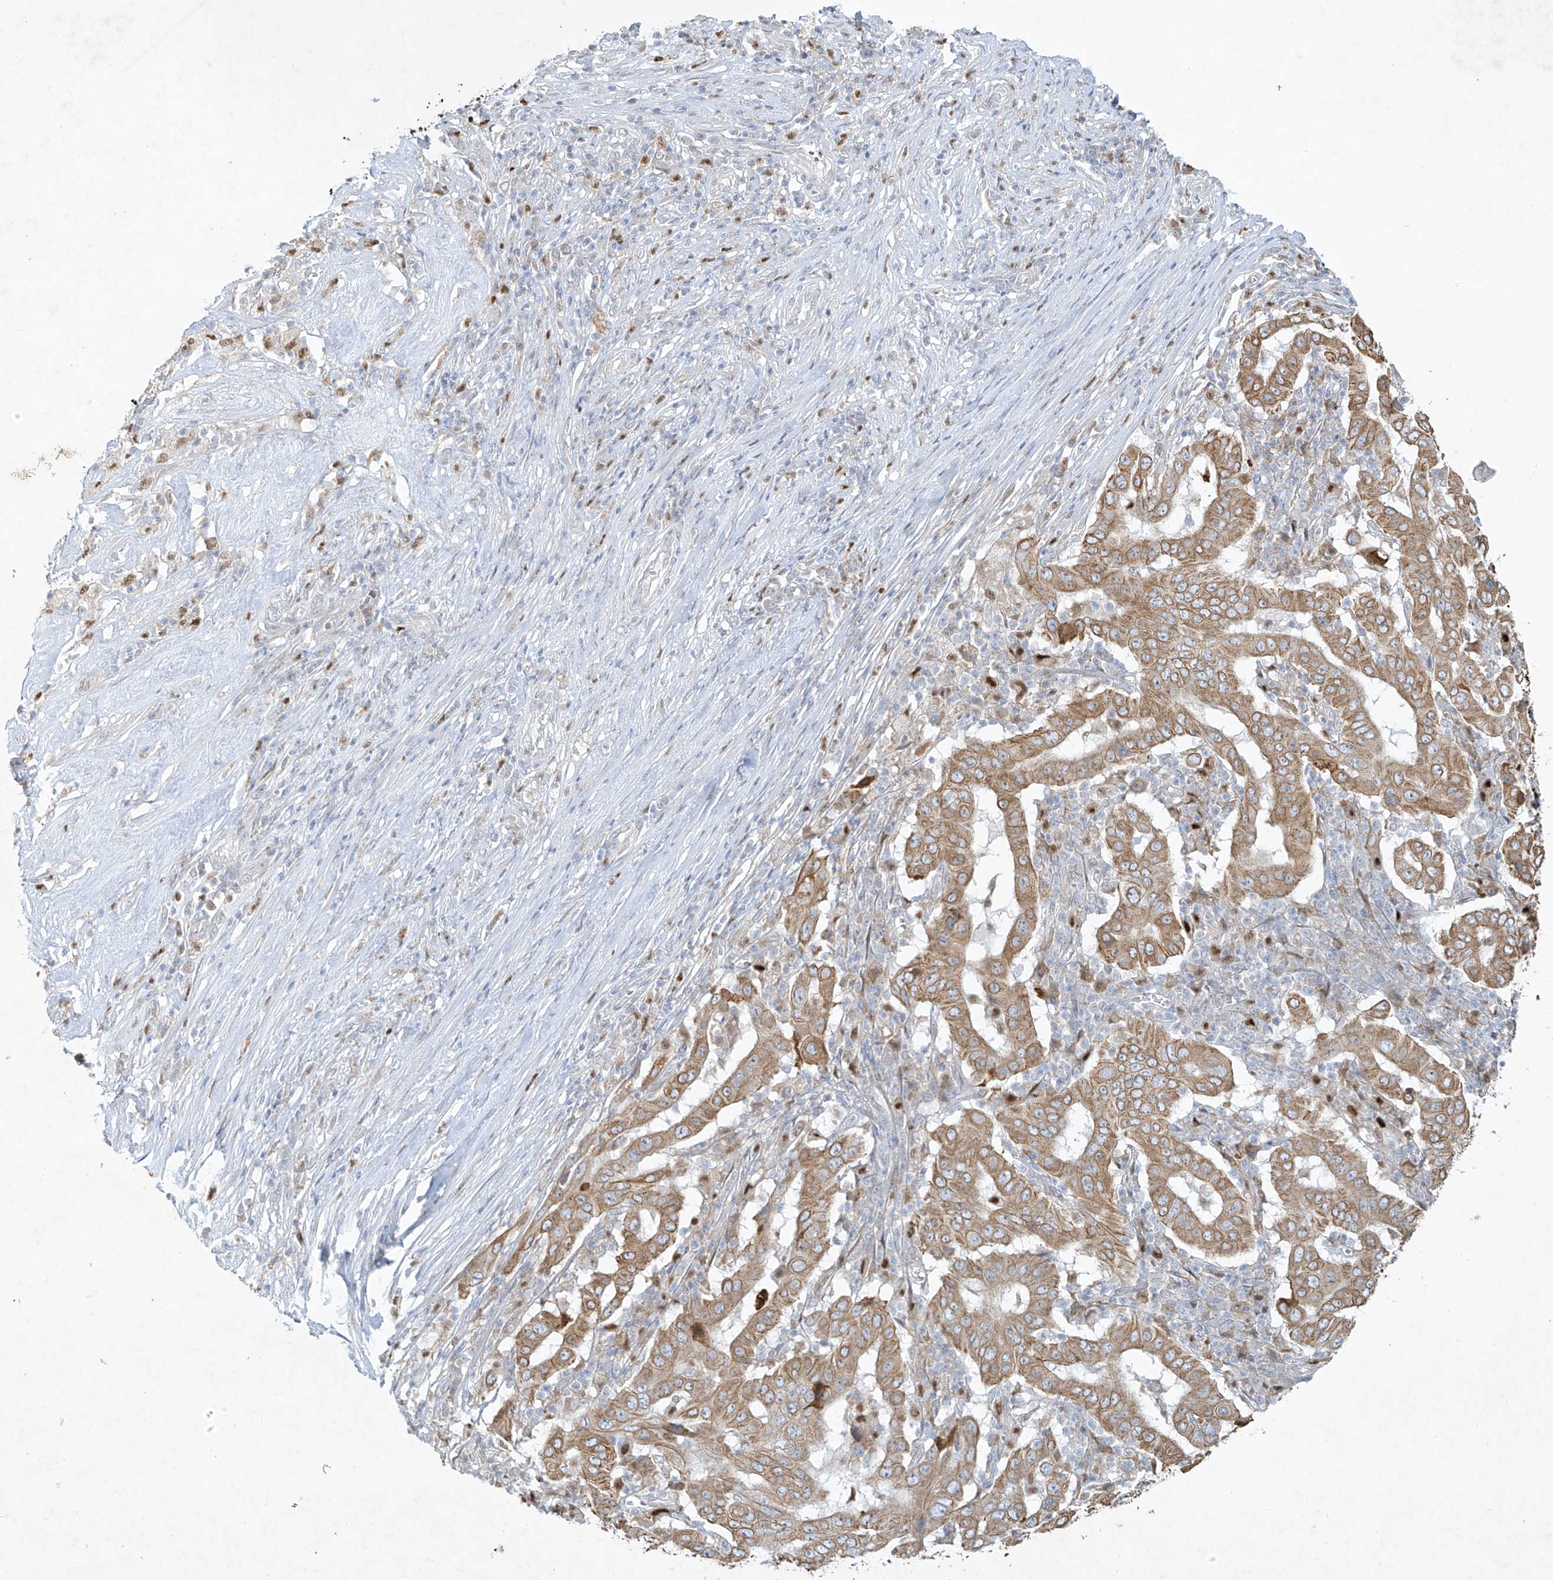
{"staining": {"intensity": "moderate", "quantity": ">75%", "location": "cytoplasmic/membranous"}, "tissue": "pancreatic cancer", "cell_type": "Tumor cells", "image_type": "cancer", "snomed": [{"axis": "morphology", "description": "Adenocarcinoma, NOS"}, {"axis": "topography", "description": "Pancreas"}], "caption": "There is medium levels of moderate cytoplasmic/membranous expression in tumor cells of adenocarcinoma (pancreatic), as demonstrated by immunohistochemical staining (brown color).", "gene": "TUBE1", "patient": {"sex": "male", "age": 63}}